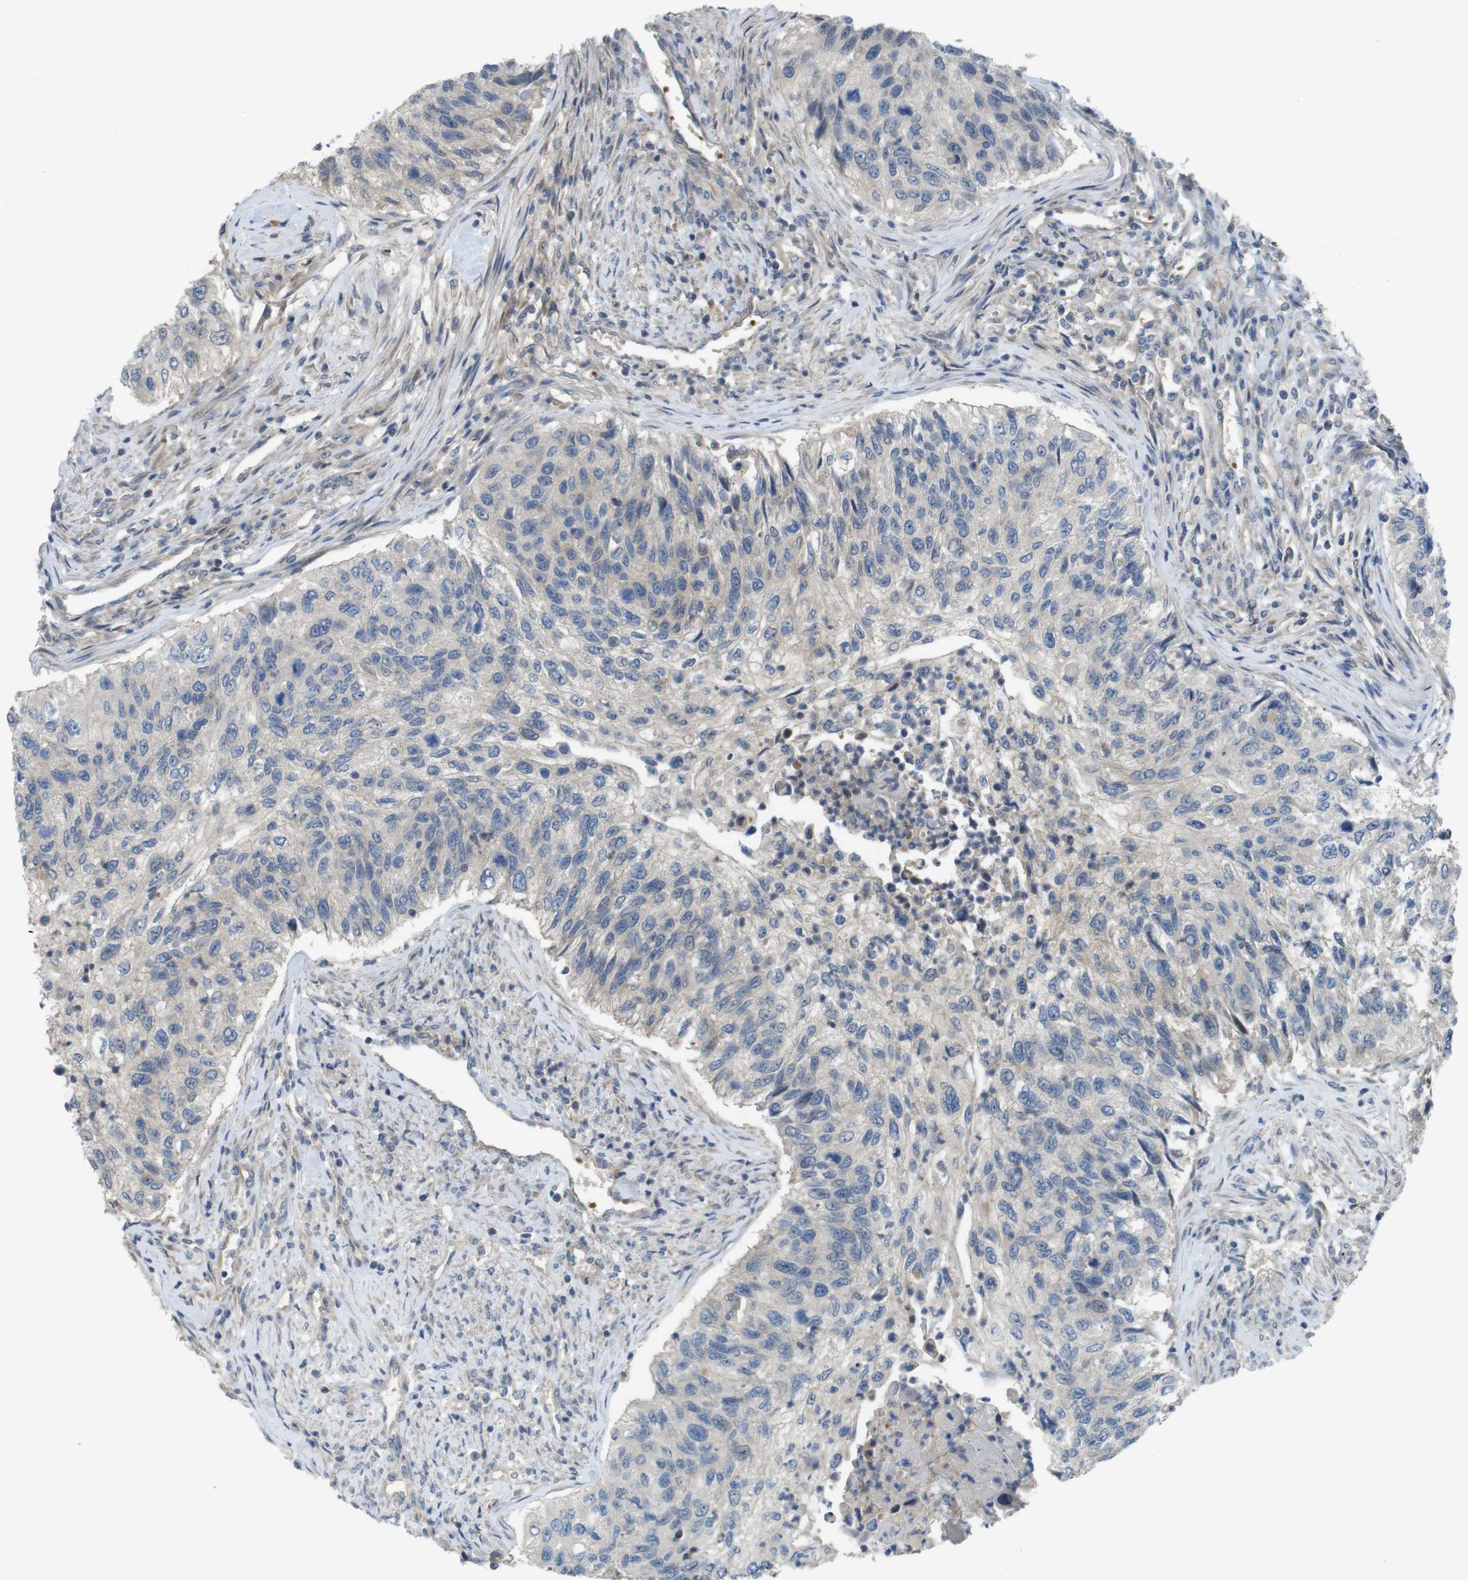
{"staining": {"intensity": "negative", "quantity": "none", "location": "none"}, "tissue": "urothelial cancer", "cell_type": "Tumor cells", "image_type": "cancer", "snomed": [{"axis": "morphology", "description": "Urothelial carcinoma, High grade"}, {"axis": "topography", "description": "Urinary bladder"}], "caption": "Immunohistochemistry image of neoplastic tissue: human urothelial cancer stained with DAB shows no significant protein expression in tumor cells. (DAB immunohistochemistry (IHC) with hematoxylin counter stain).", "gene": "ABHD15", "patient": {"sex": "female", "age": 60}}